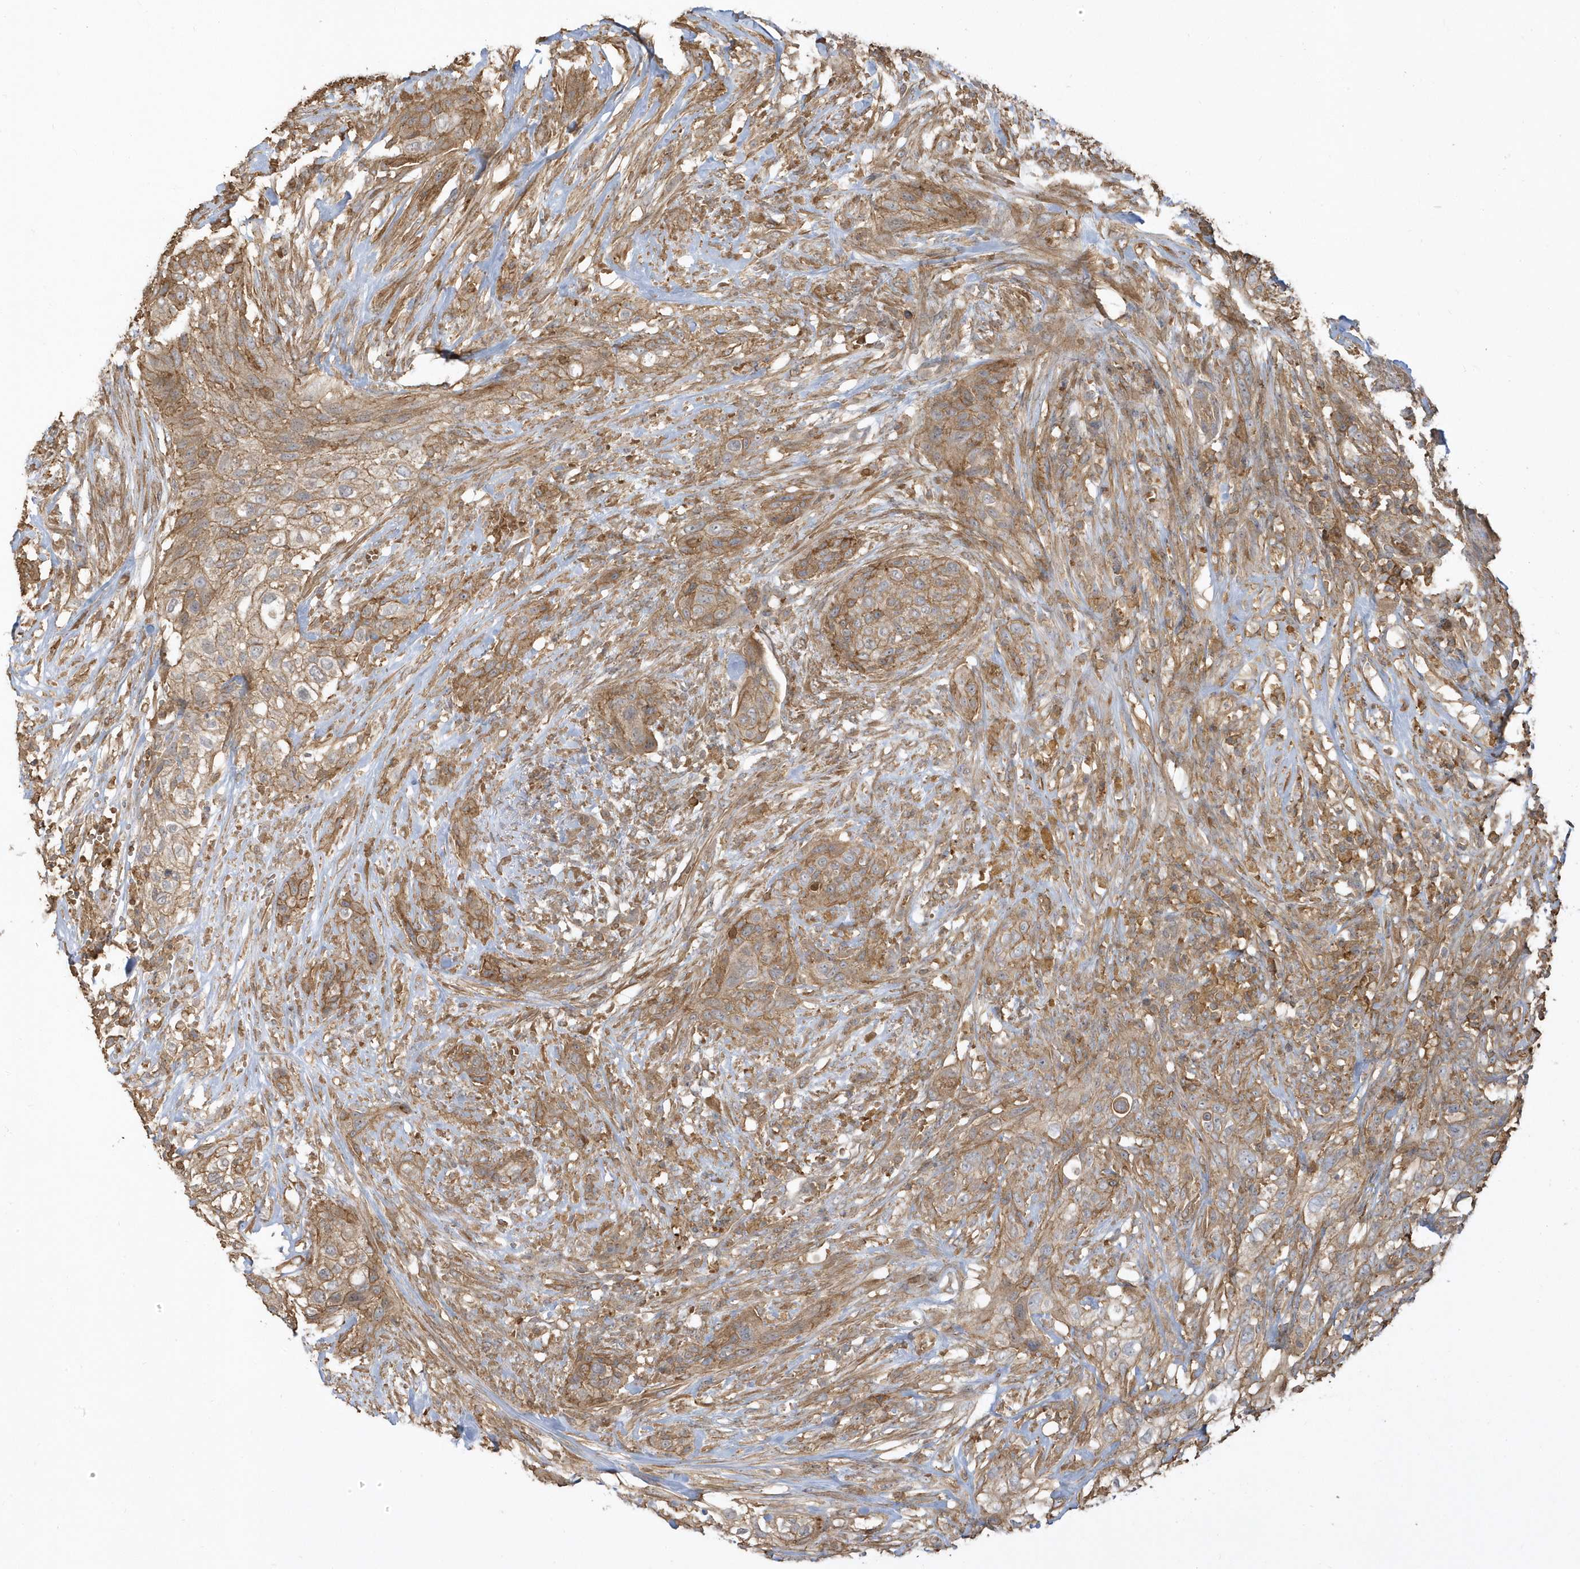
{"staining": {"intensity": "moderate", "quantity": ">75%", "location": "cytoplasmic/membranous"}, "tissue": "urothelial cancer", "cell_type": "Tumor cells", "image_type": "cancer", "snomed": [{"axis": "morphology", "description": "Urothelial carcinoma, High grade"}, {"axis": "topography", "description": "Urinary bladder"}], "caption": "Immunohistochemistry micrograph of human urothelial cancer stained for a protein (brown), which exhibits medium levels of moderate cytoplasmic/membranous positivity in about >75% of tumor cells.", "gene": "ZBTB8A", "patient": {"sex": "male", "age": 35}}